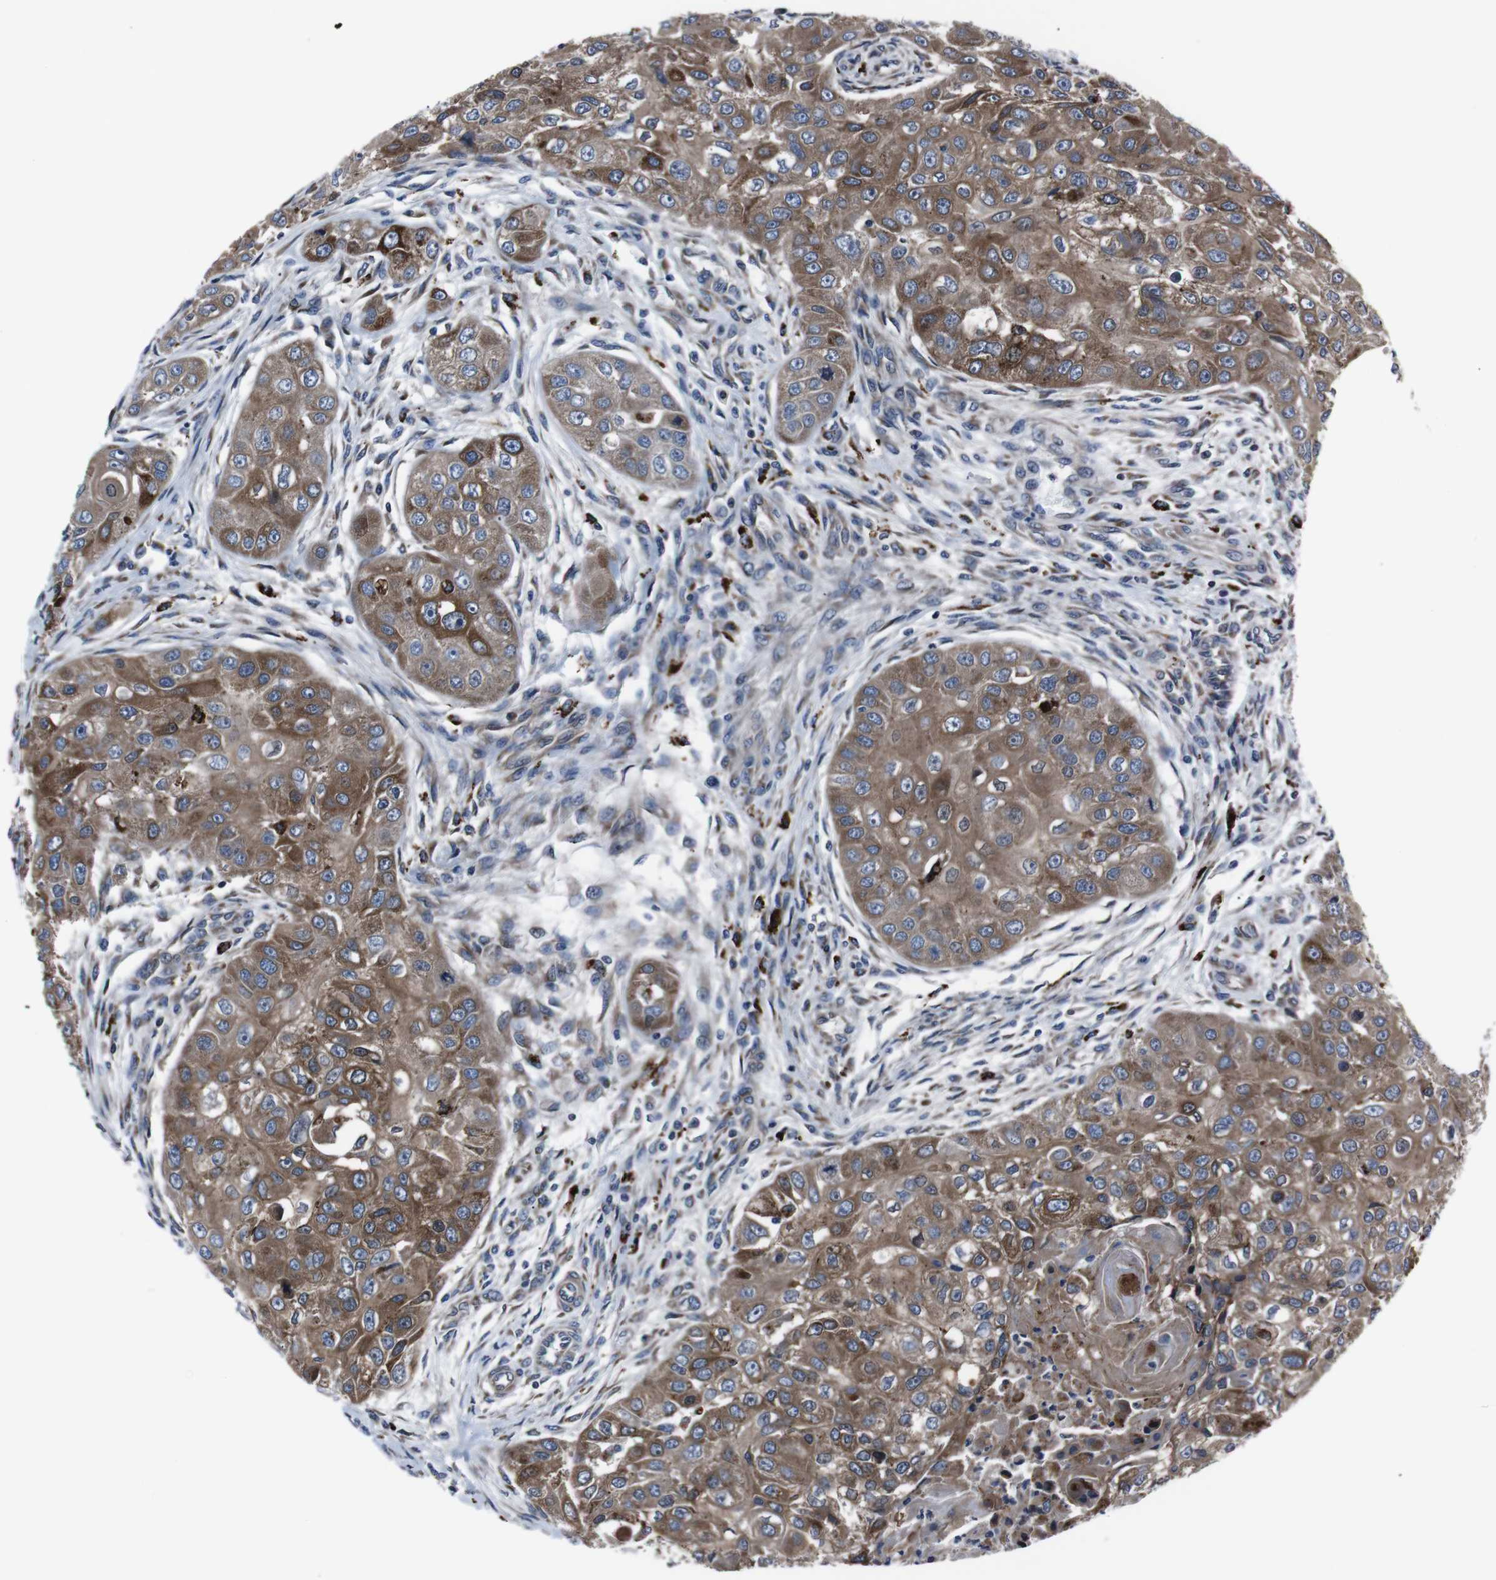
{"staining": {"intensity": "moderate", "quantity": ">75%", "location": "cytoplasmic/membranous"}, "tissue": "head and neck cancer", "cell_type": "Tumor cells", "image_type": "cancer", "snomed": [{"axis": "morphology", "description": "Normal tissue, NOS"}, {"axis": "morphology", "description": "Squamous cell carcinoma, NOS"}, {"axis": "topography", "description": "Skeletal muscle"}, {"axis": "topography", "description": "Head-Neck"}], "caption": "IHC photomicrograph of neoplastic tissue: human head and neck squamous cell carcinoma stained using immunohistochemistry (IHC) displays medium levels of moderate protein expression localized specifically in the cytoplasmic/membranous of tumor cells, appearing as a cytoplasmic/membranous brown color.", "gene": "EIF4A2", "patient": {"sex": "male", "age": 51}}